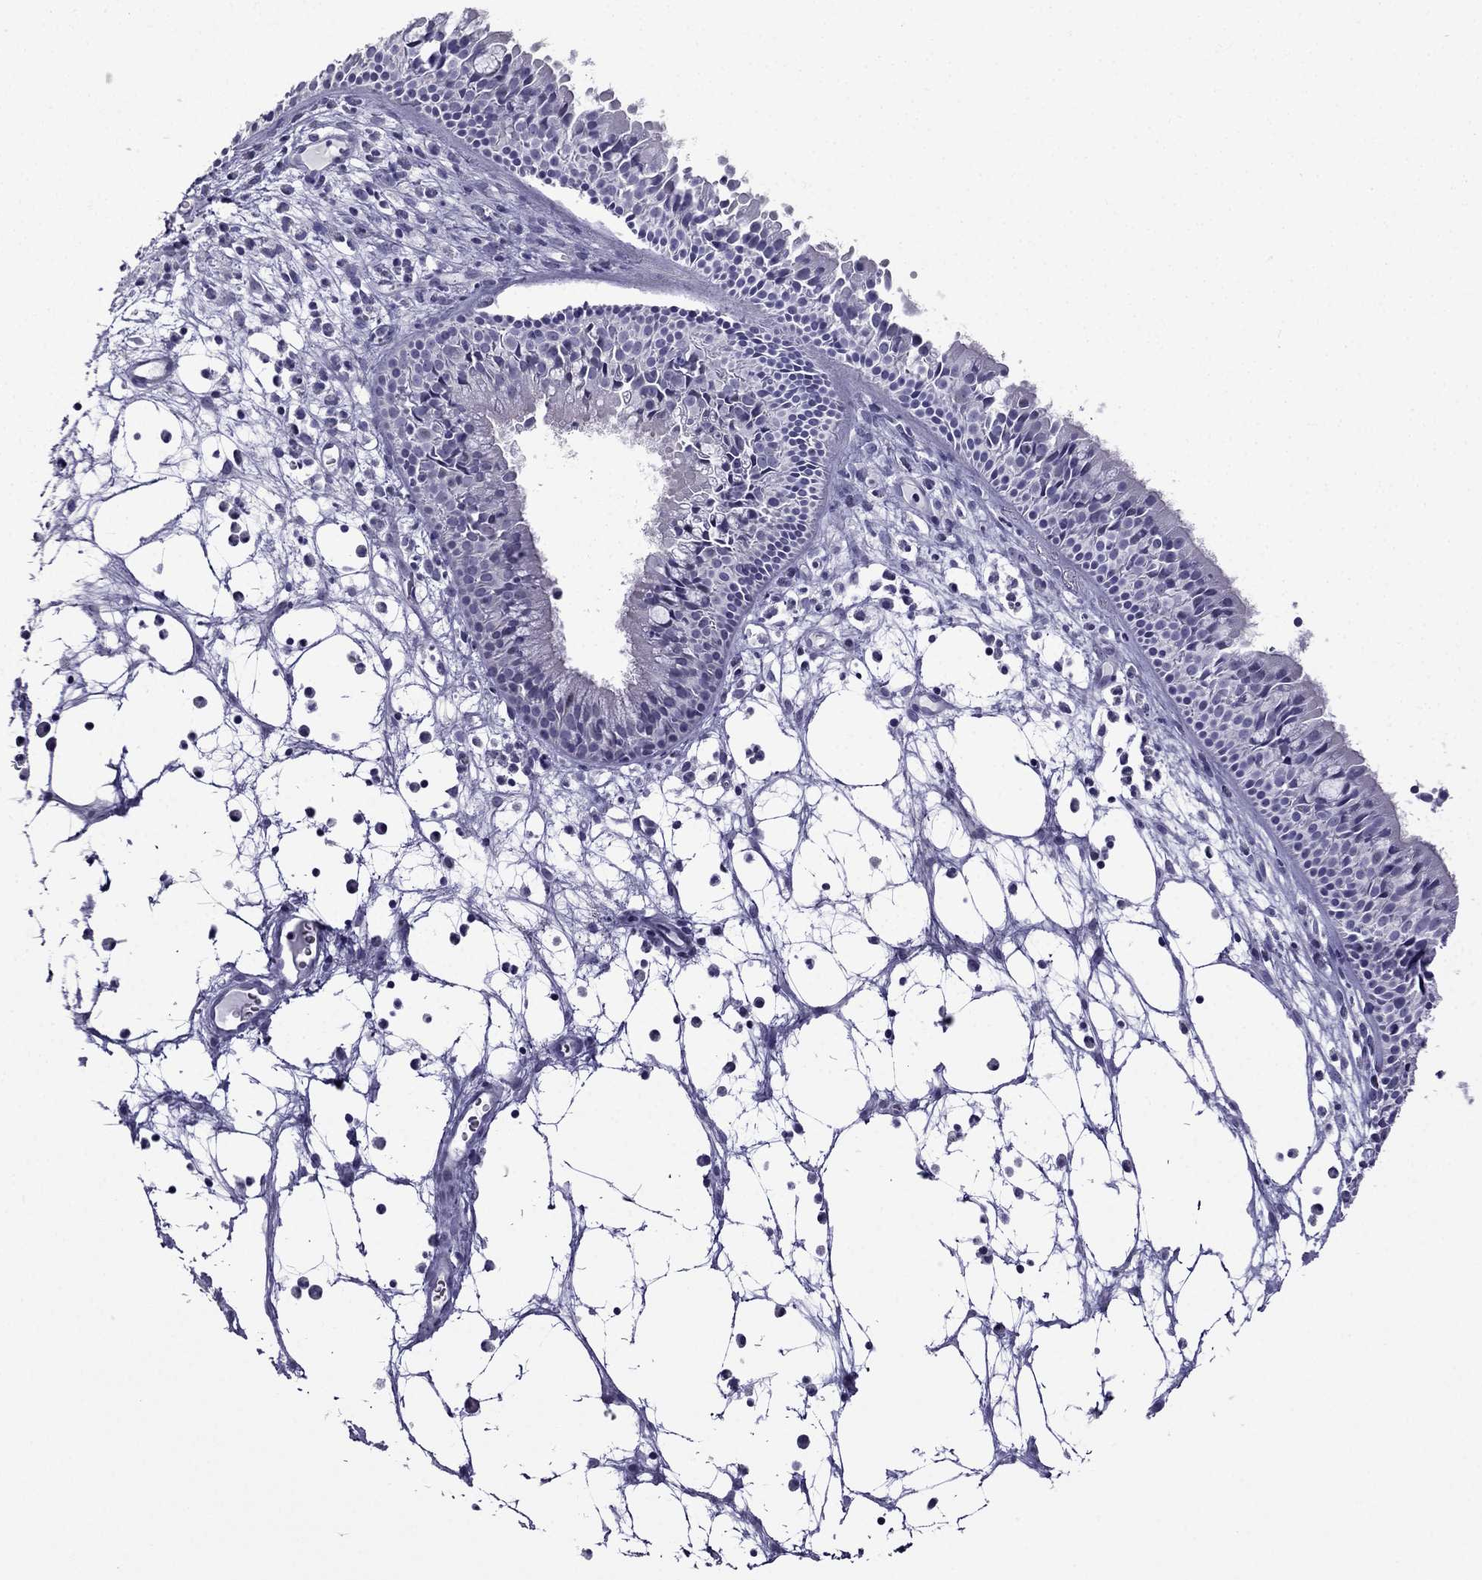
{"staining": {"intensity": "negative", "quantity": "none", "location": "none"}, "tissue": "nasopharynx", "cell_type": "Respiratory epithelial cells", "image_type": "normal", "snomed": [{"axis": "morphology", "description": "Normal tissue, NOS"}, {"axis": "topography", "description": "Nasopharynx"}], "caption": "This is an immunohistochemistry image of benign nasopharynx. There is no expression in respiratory epithelial cells.", "gene": "POM121L12", "patient": {"sex": "male", "age": 83}}